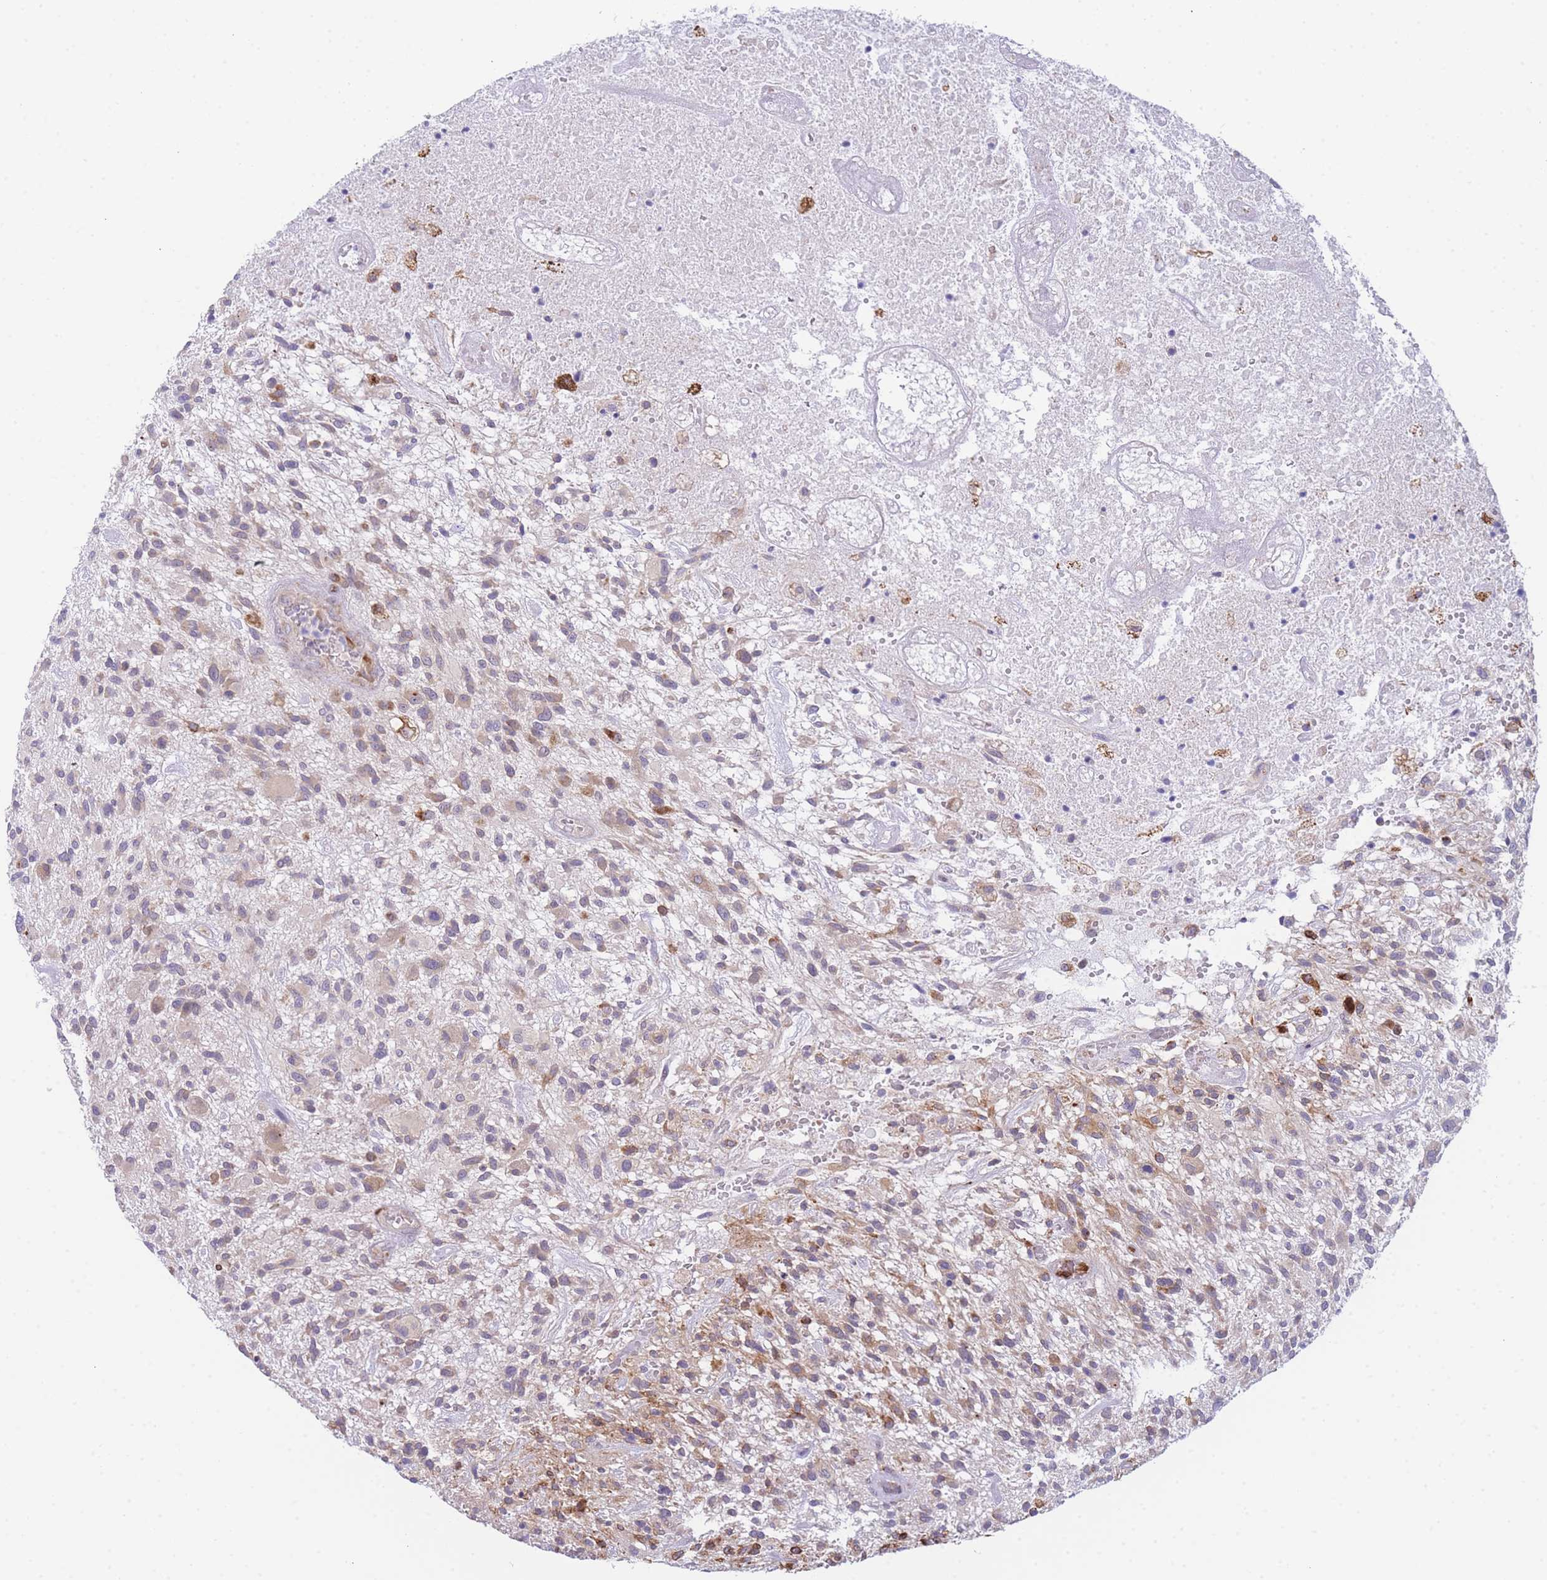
{"staining": {"intensity": "moderate", "quantity": "25%-75%", "location": "cytoplasmic/membranous"}, "tissue": "glioma", "cell_type": "Tumor cells", "image_type": "cancer", "snomed": [{"axis": "morphology", "description": "Glioma, malignant, High grade"}, {"axis": "topography", "description": "Brain"}], "caption": "Human glioma stained with a brown dye demonstrates moderate cytoplasmic/membranous positive positivity in approximately 25%-75% of tumor cells.", "gene": "ZNF510", "patient": {"sex": "male", "age": 47}}